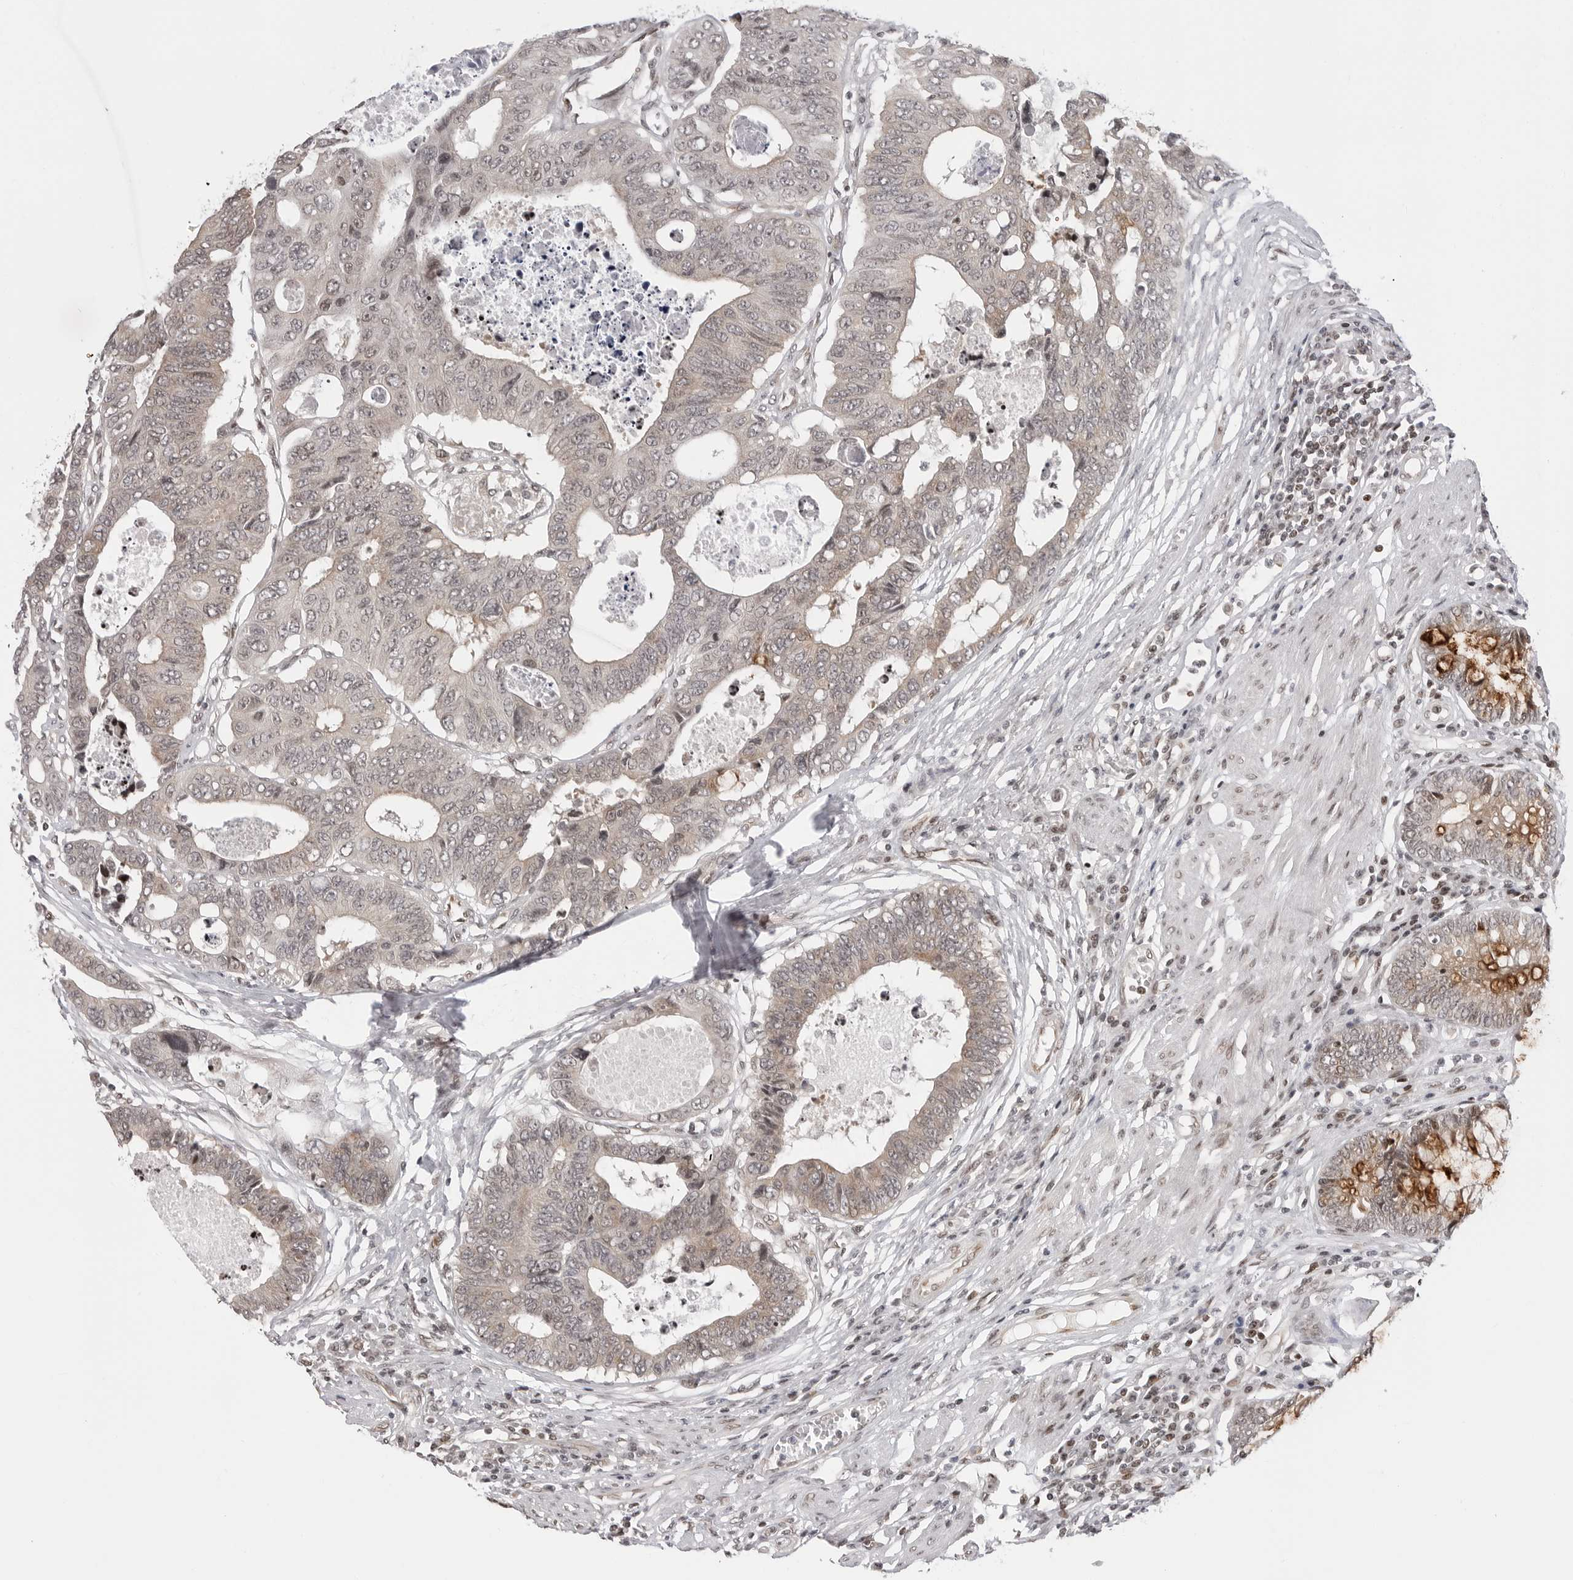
{"staining": {"intensity": "weak", "quantity": ">75%", "location": "cytoplasmic/membranous,nuclear"}, "tissue": "colorectal cancer", "cell_type": "Tumor cells", "image_type": "cancer", "snomed": [{"axis": "morphology", "description": "Adenocarcinoma, NOS"}, {"axis": "topography", "description": "Rectum"}], "caption": "Immunohistochemistry (IHC) (DAB (3,3'-diaminobenzidine)) staining of human colorectal cancer demonstrates weak cytoplasmic/membranous and nuclear protein expression in approximately >75% of tumor cells.", "gene": "C8orf33", "patient": {"sex": "male", "age": 84}}